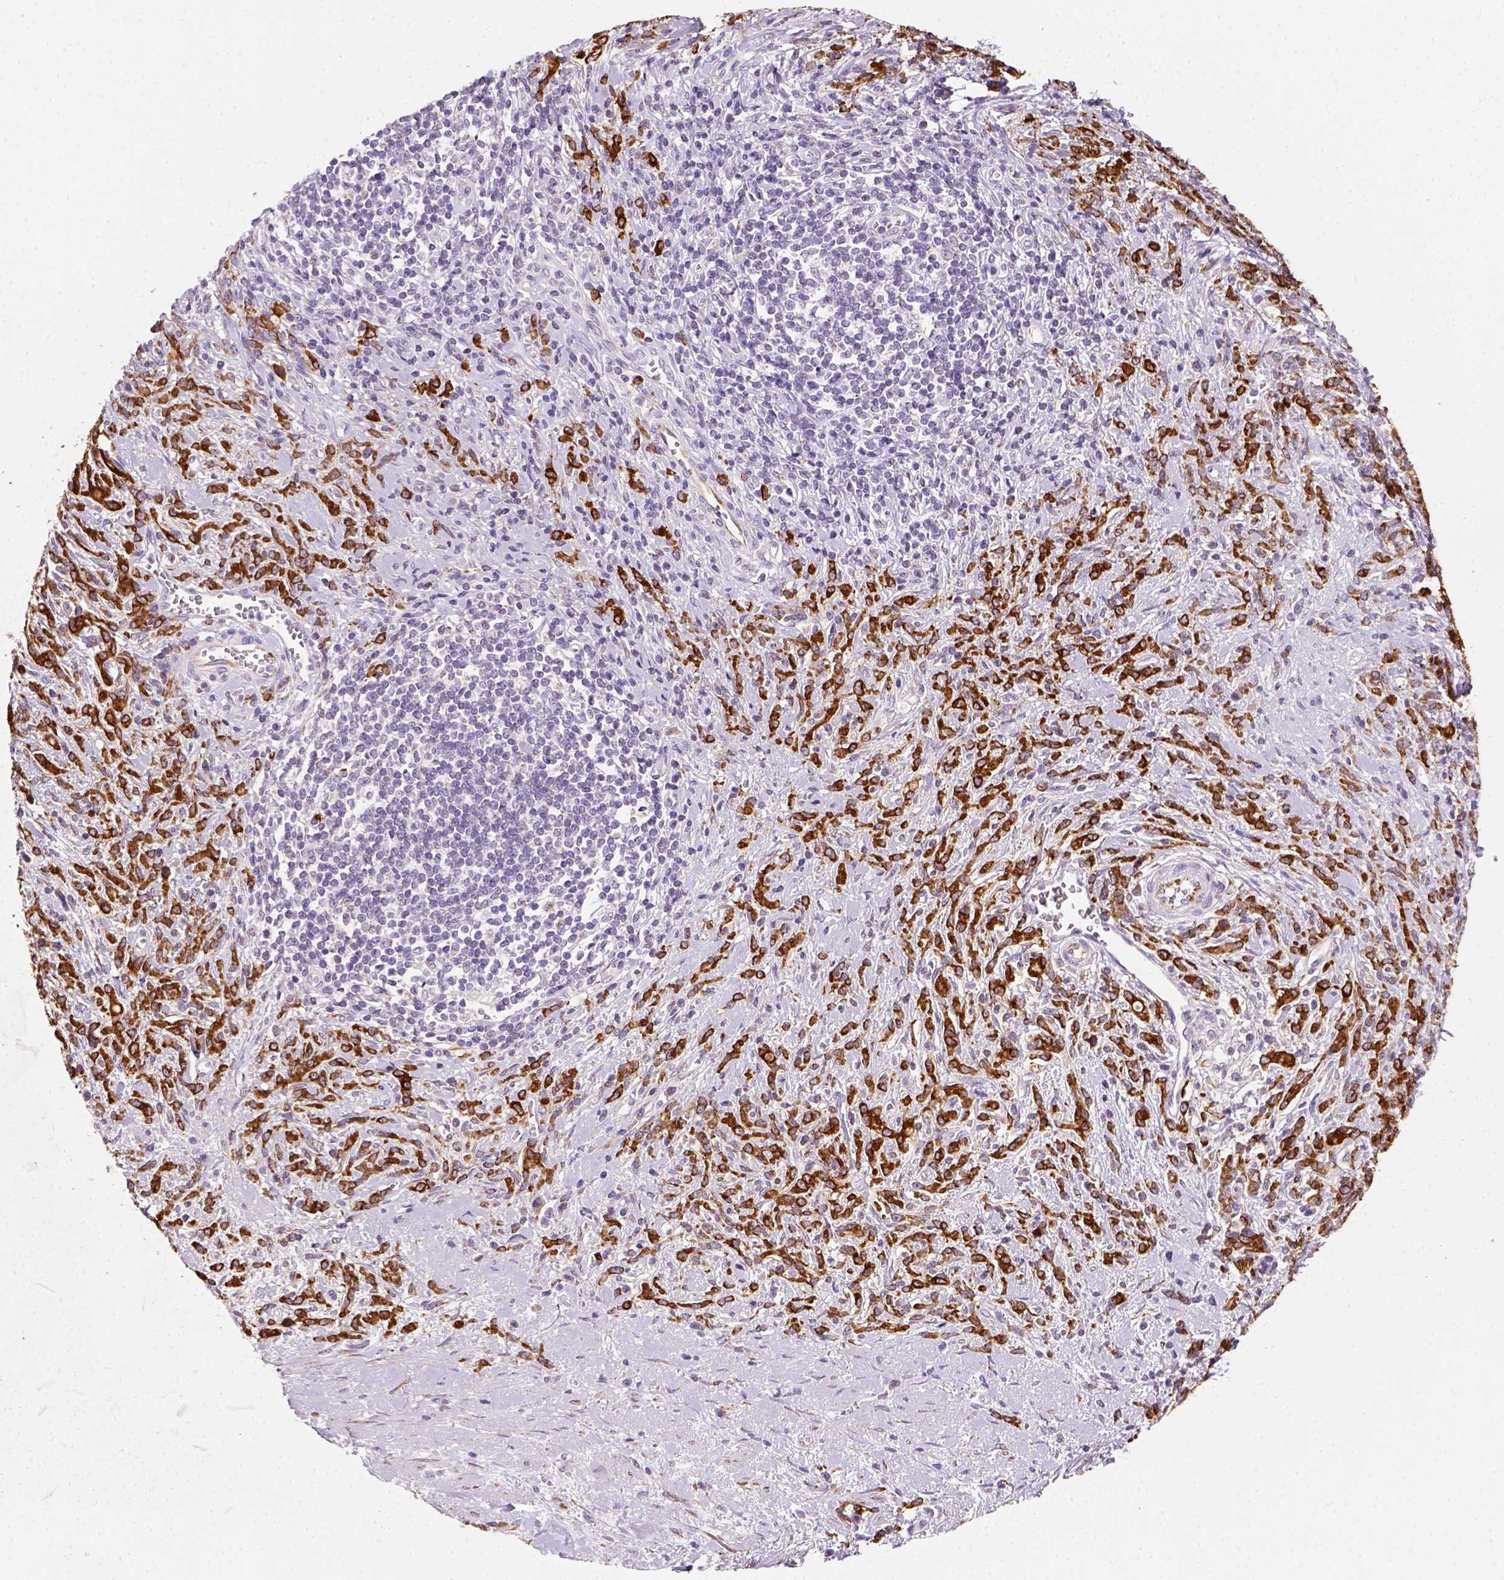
{"staining": {"intensity": "strong", "quantity": ">75%", "location": "cytoplasmic/membranous"}, "tissue": "stomach cancer", "cell_type": "Tumor cells", "image_type": "cancer", "snomed": [{"axis": "morphology", "description": "Adenocarcinoma, NOS"}, {"axis": "topography", "description": "Stomach"}], "caption": "Human stomach adenocarcinoma stained for a protein (brown) reveals strong cytoplasmic/membranous positive positivity in approximately >75% of tumor cells.", "gene": "CES2", "patient": {"sex": "female", "age": 57}}